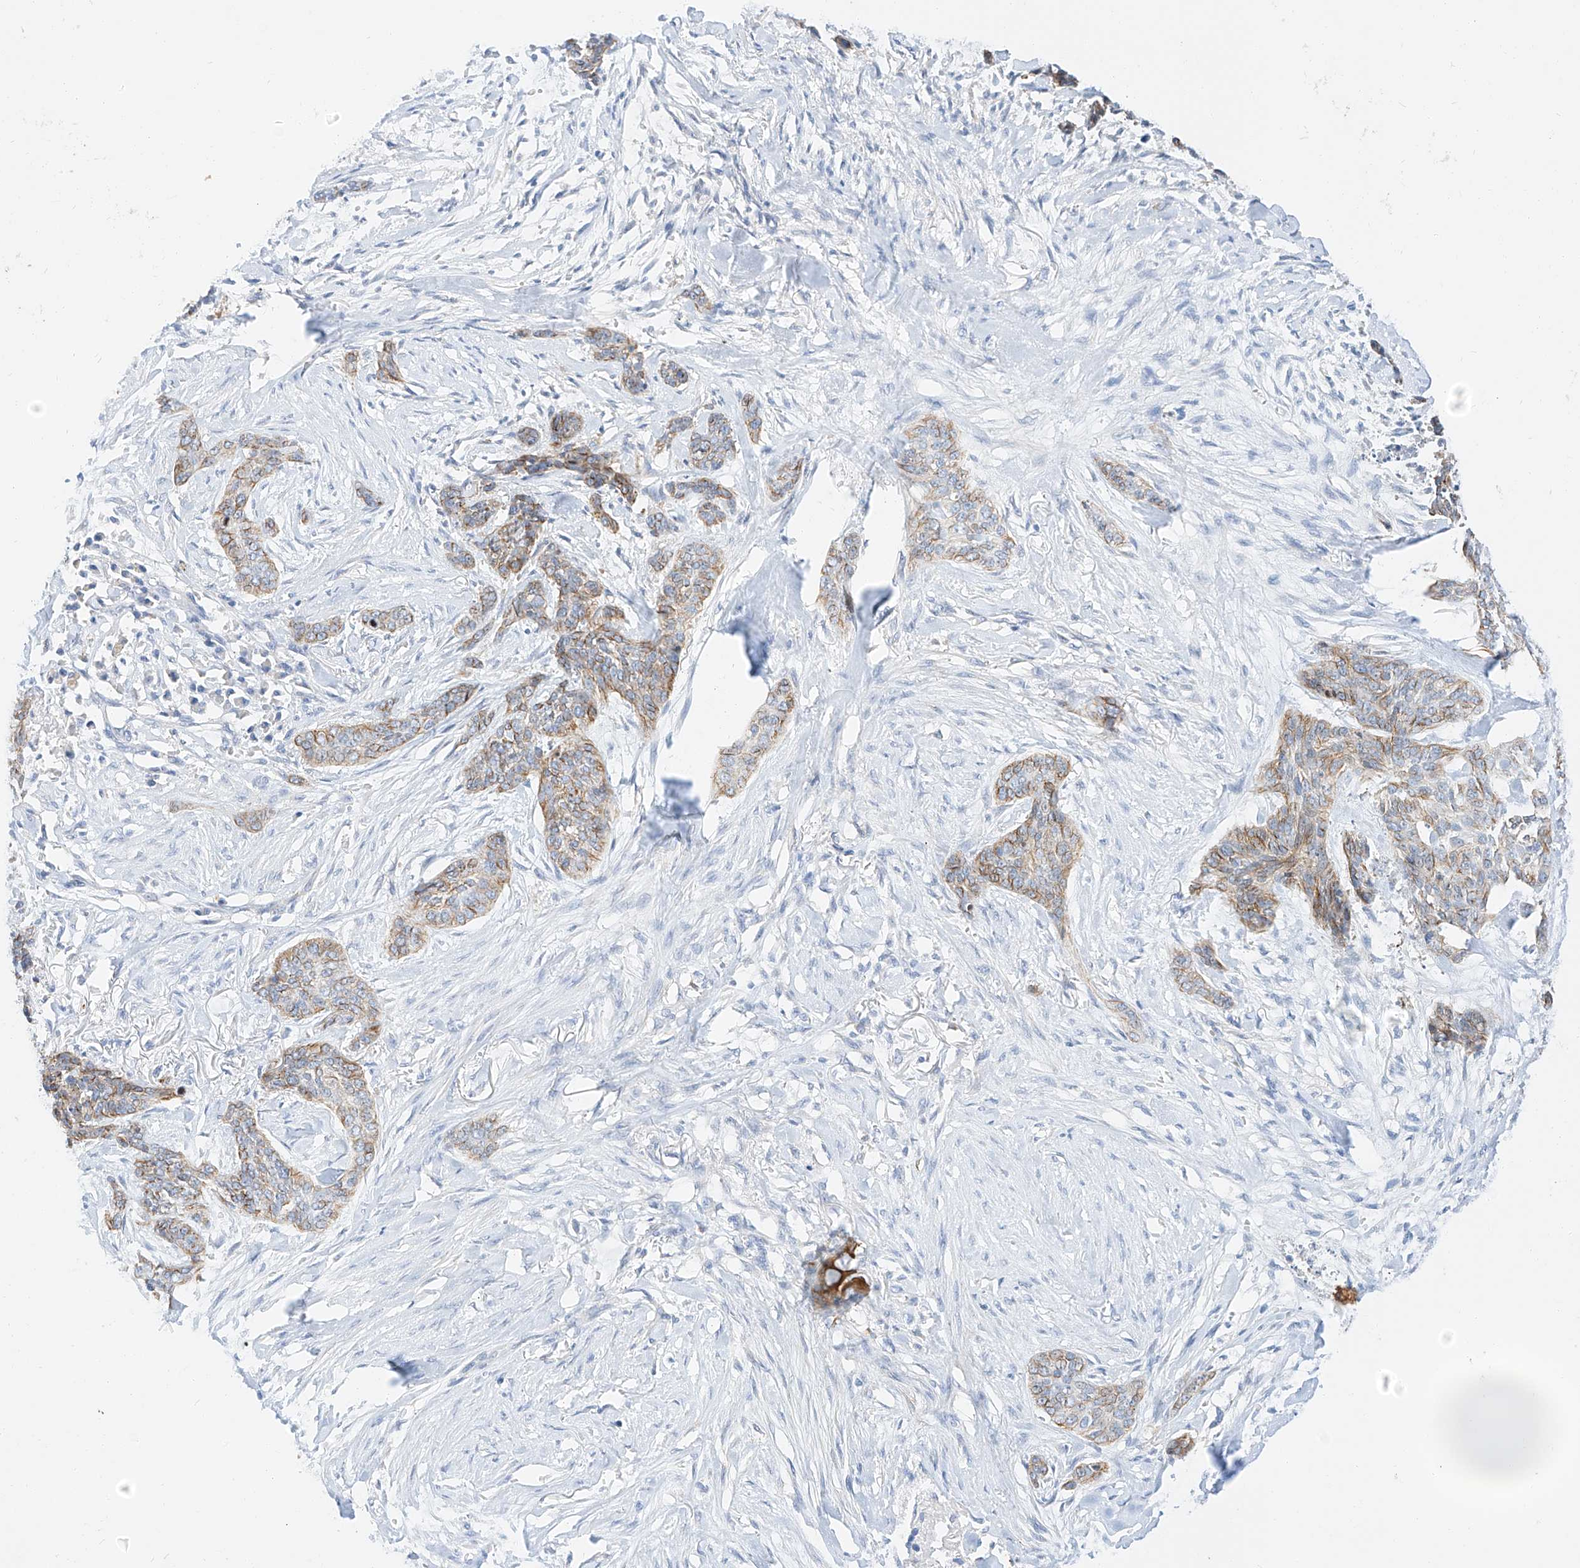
{"staining": {"intensity": "moderate", "quantity": ">75%", "location": "cytoplasmic/membranous"}, "tissue": "skin cancer", "cell_type": "Tumor cells", "image_type": "cancer", "snomed": [{"axis": "morphology", "description": "Basal cell carcinoma"}, {"axis": "topography", "description": "Skin"}], "caption": "Skin cancer (basal cell carcinoma) stained with a brown dye shows moderate cytoplasmic/membranous positive positivity in about >75% of tumor cells.", "gene": "MAP7", "patient": {"sex": "female", "age": 64}}